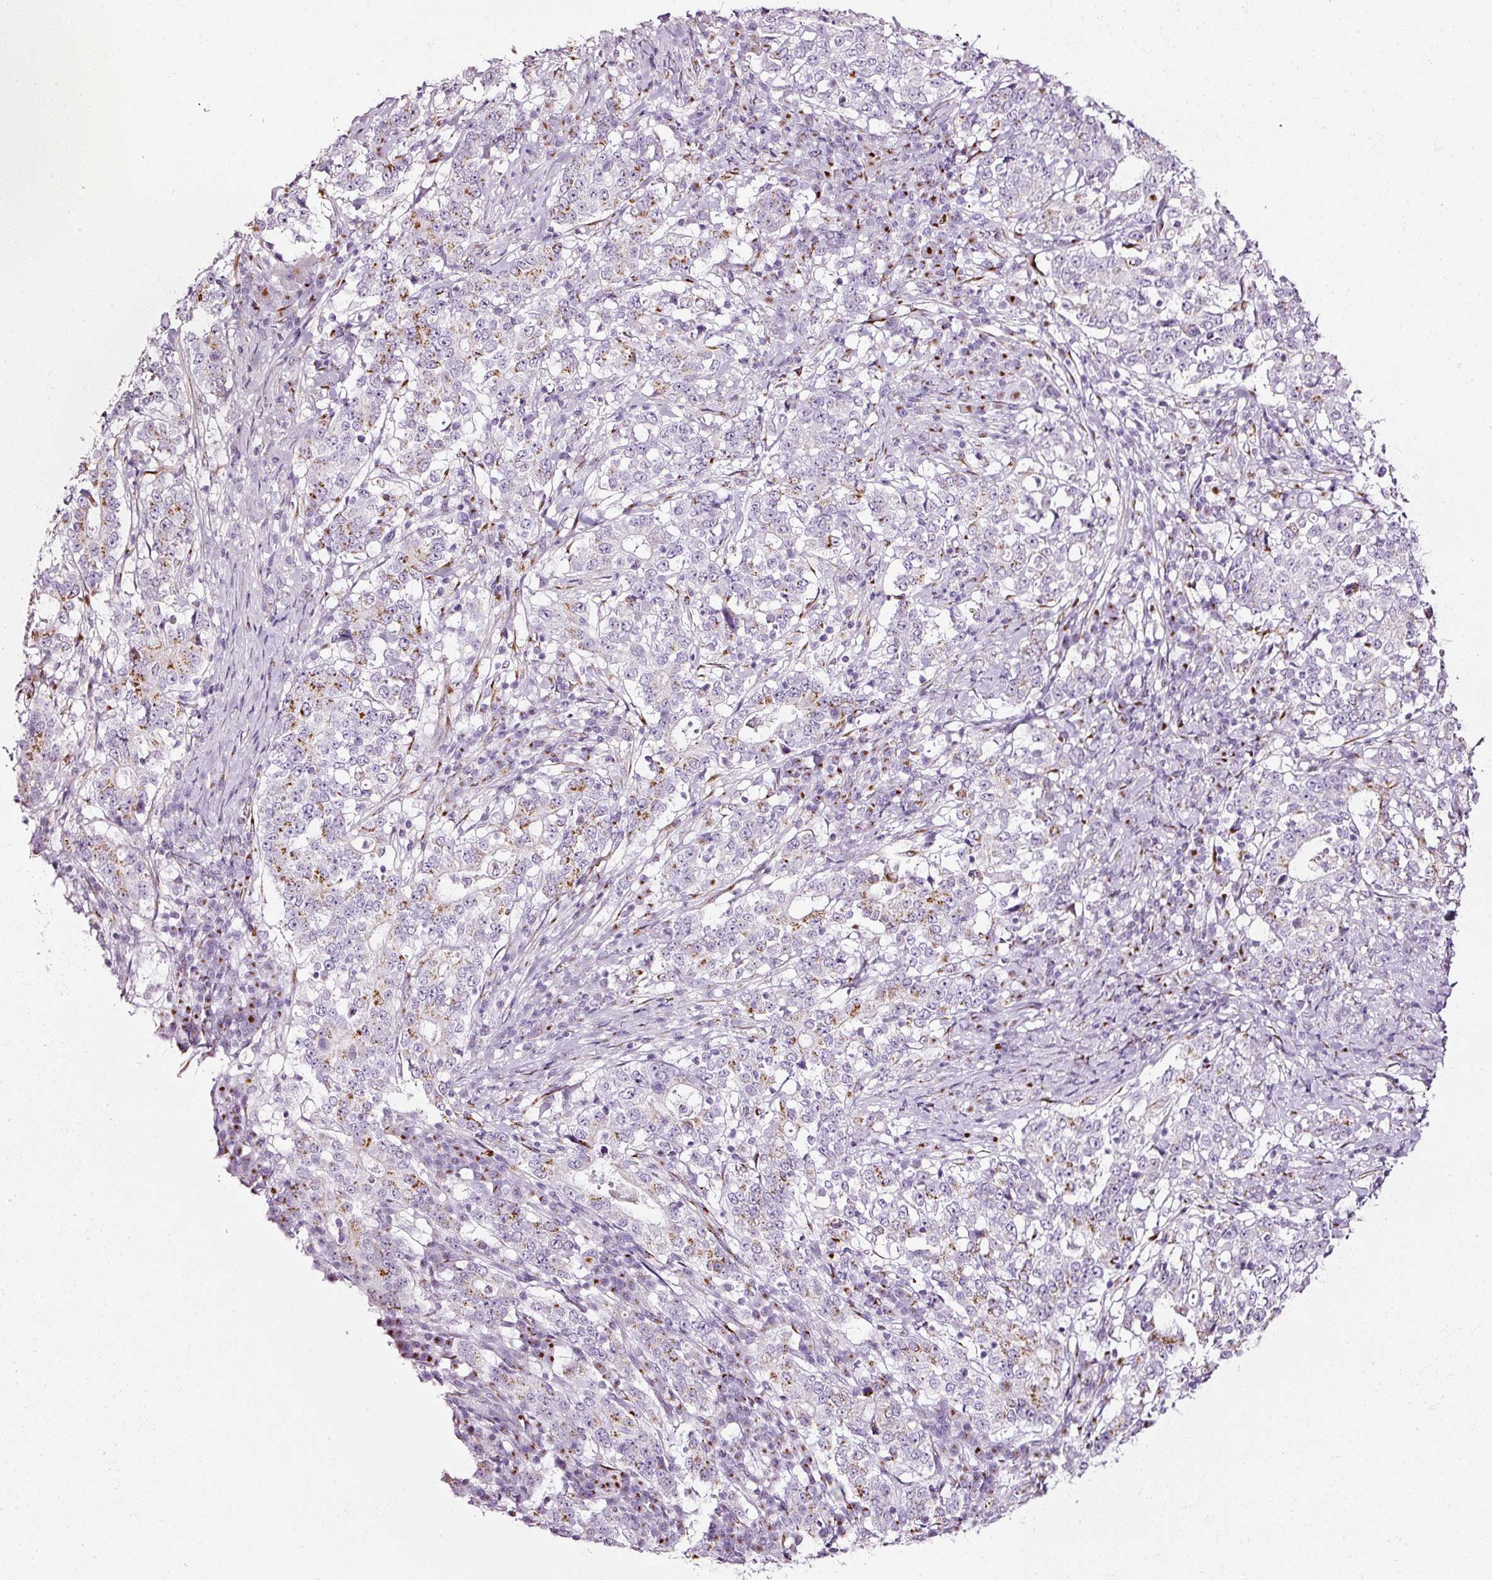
{"staining": {"intensity": "moderate", "quantity": "25%-75%", "location": "cytoplasmic/membranous"}, "tissue": "stomach cancer", "cell_type": "Tumor cells", "image_type": "cancer", "snomed": [{"axis": "morphology", "description": "Adenocarcinoma, NOS"}, {"axis": "topography", "description": "Stomach"}], "caption": "Moderate cytoplasmic/membranous positivity is present in about 25%-75% of tumor cells in stomach adenocarcinoma.", "gene": "SDF4", "patient": {"sex": "male", "age": 59}}